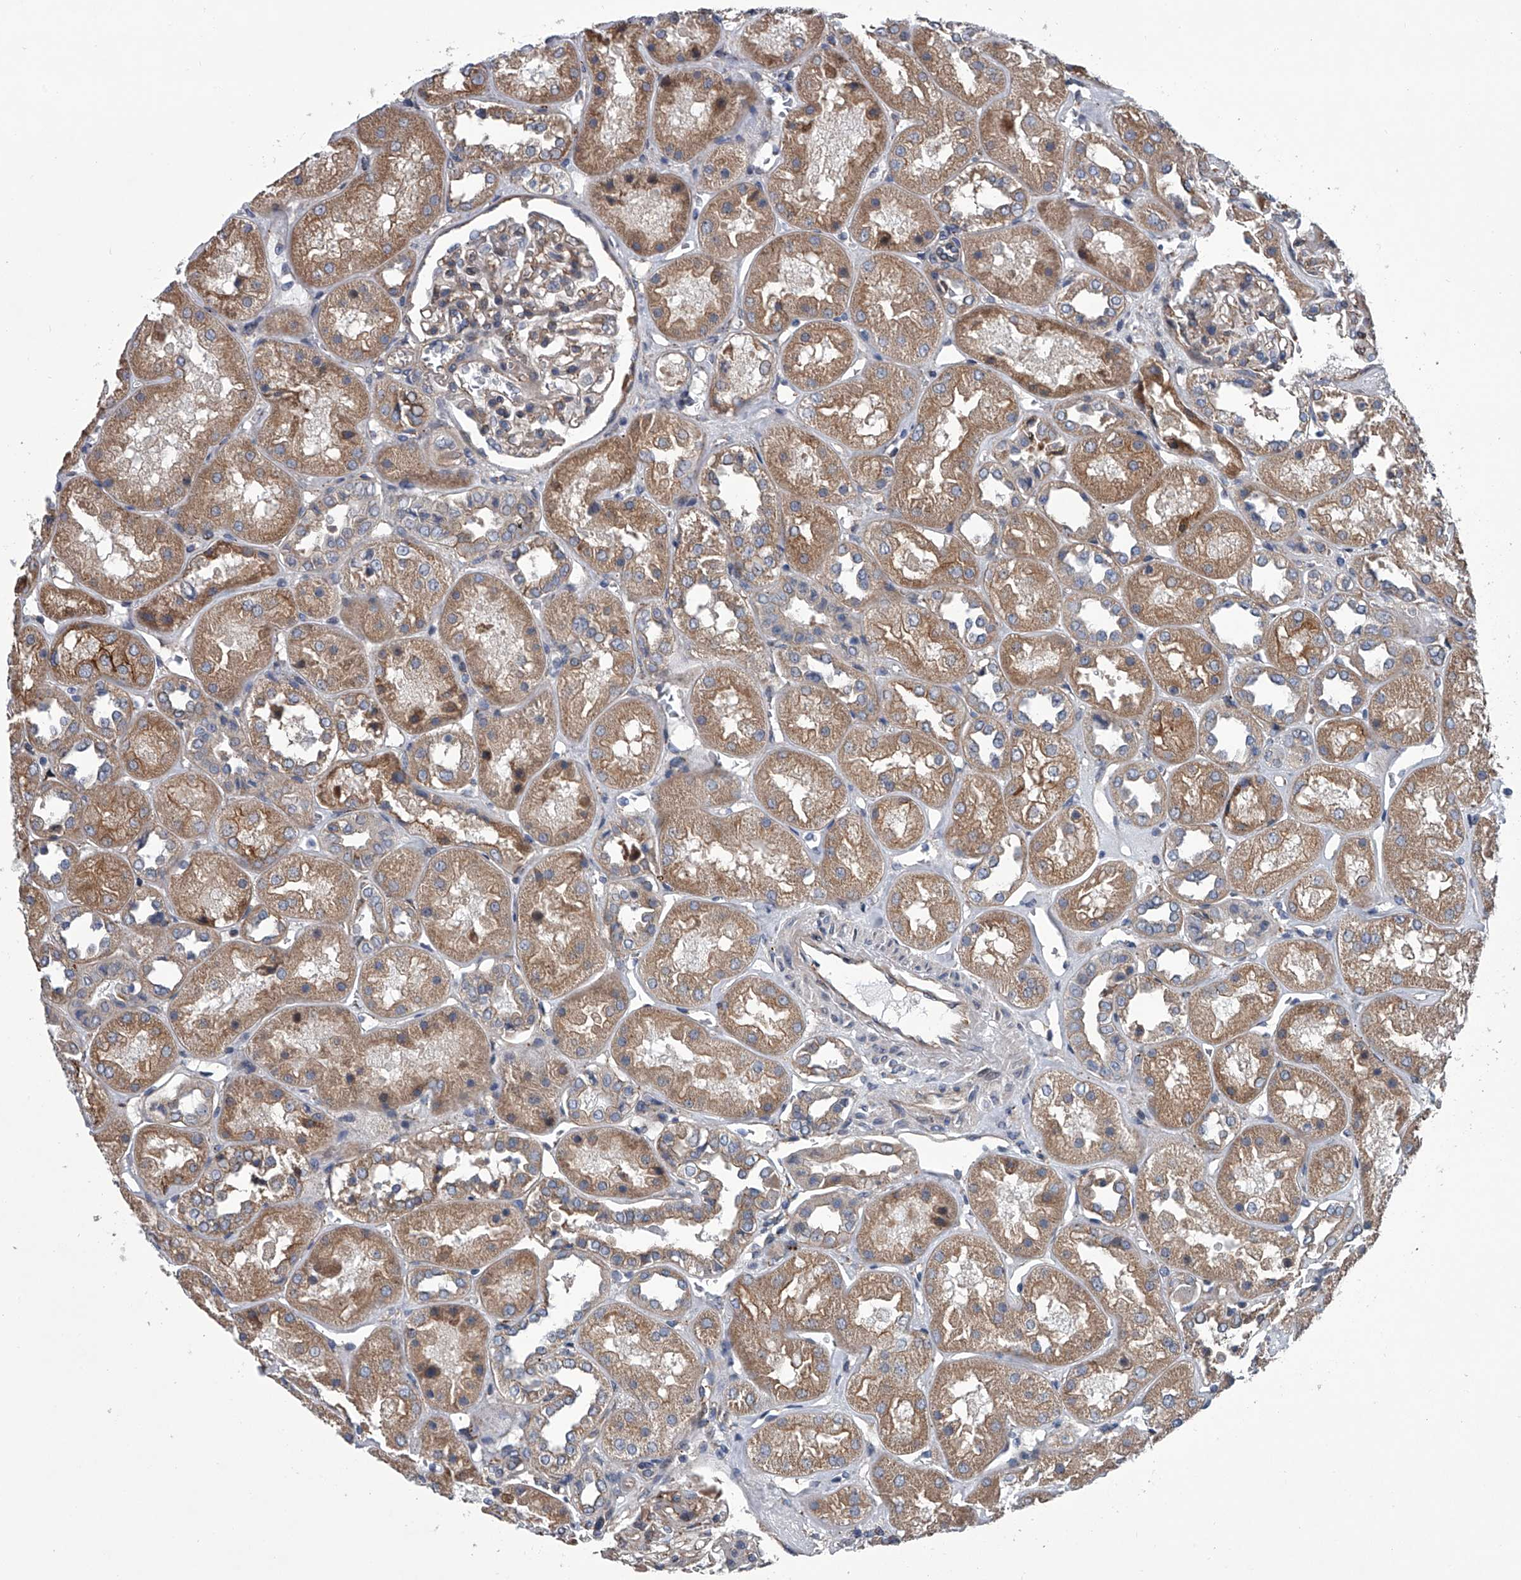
{"staining": {"intensity": "weak", "quantity": "<25%", "location": "cytoplasmic/membranous"}, "tissue": "kidney", "cell_type": "Cells in glomeruli", "image_type": "normal", "snomed": [{"axis": "morphology", "description": "Normal tissue, NOS"}, {"axis": "topography", "description": "Kidney"}], "caption": "The micrograph reveals no staining of cells in glomeruli in unremarkable kidney. Nuclei are stained in blue.", "gene": "ABCG1", "patient": {"sex": "male", "age": 70}}